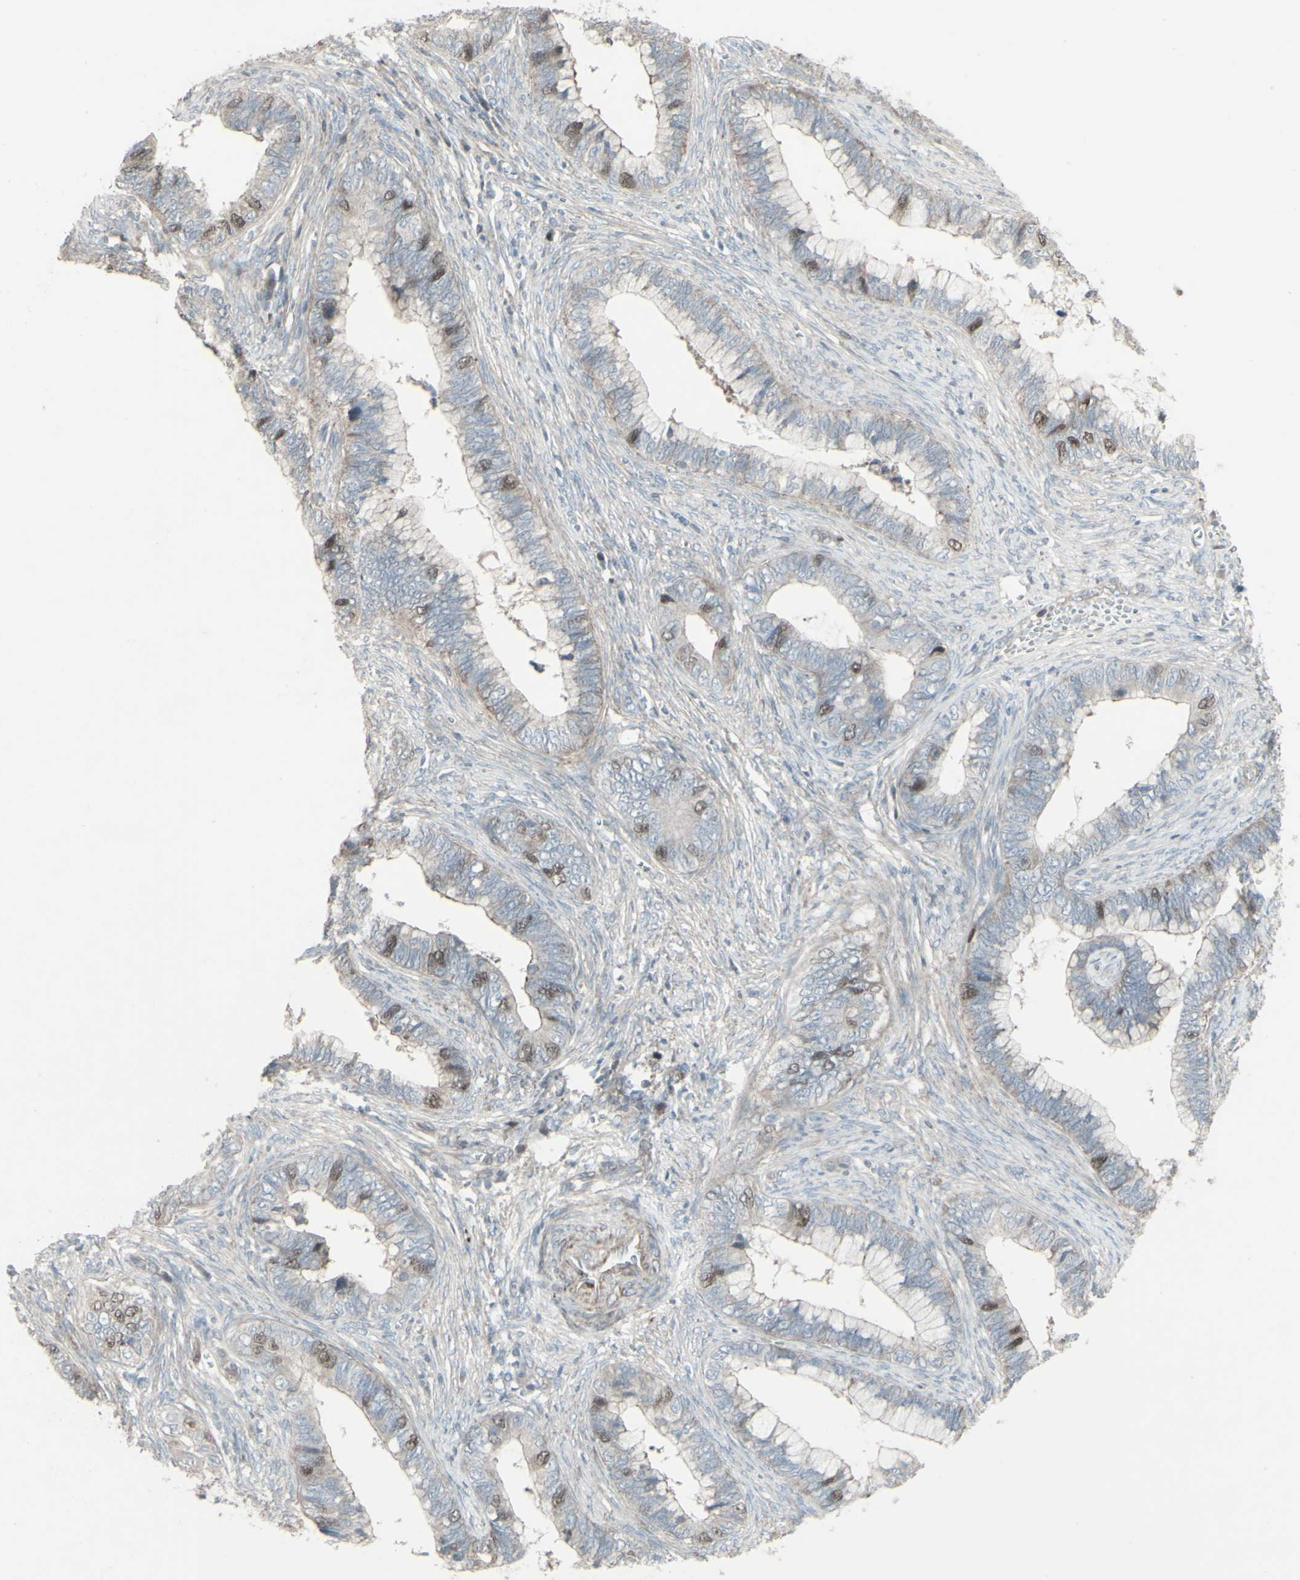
{"staining": {"intensity": "moderate", "quantity": "25%-75%", "location": "nuclear"}, "tissue": "cervical cancer", "cell_type": "Tumor cells", "image_type": "cancer", "snomed": [{"axis": "morphology", "description": "Adenocarcinoma, NOS"}, {"axis": "topography", "description": "Cervix"}], "caption": "Cervical cancer (adenocarcinoma) was stained to show a protein in brown. There is medium levels of moderate nuclear expression in approximately 25%-75% of tumor cells. Nuclei are stained in blue.", "gene": "GMNN", "patient": {"sex": "female", "age": 44}}